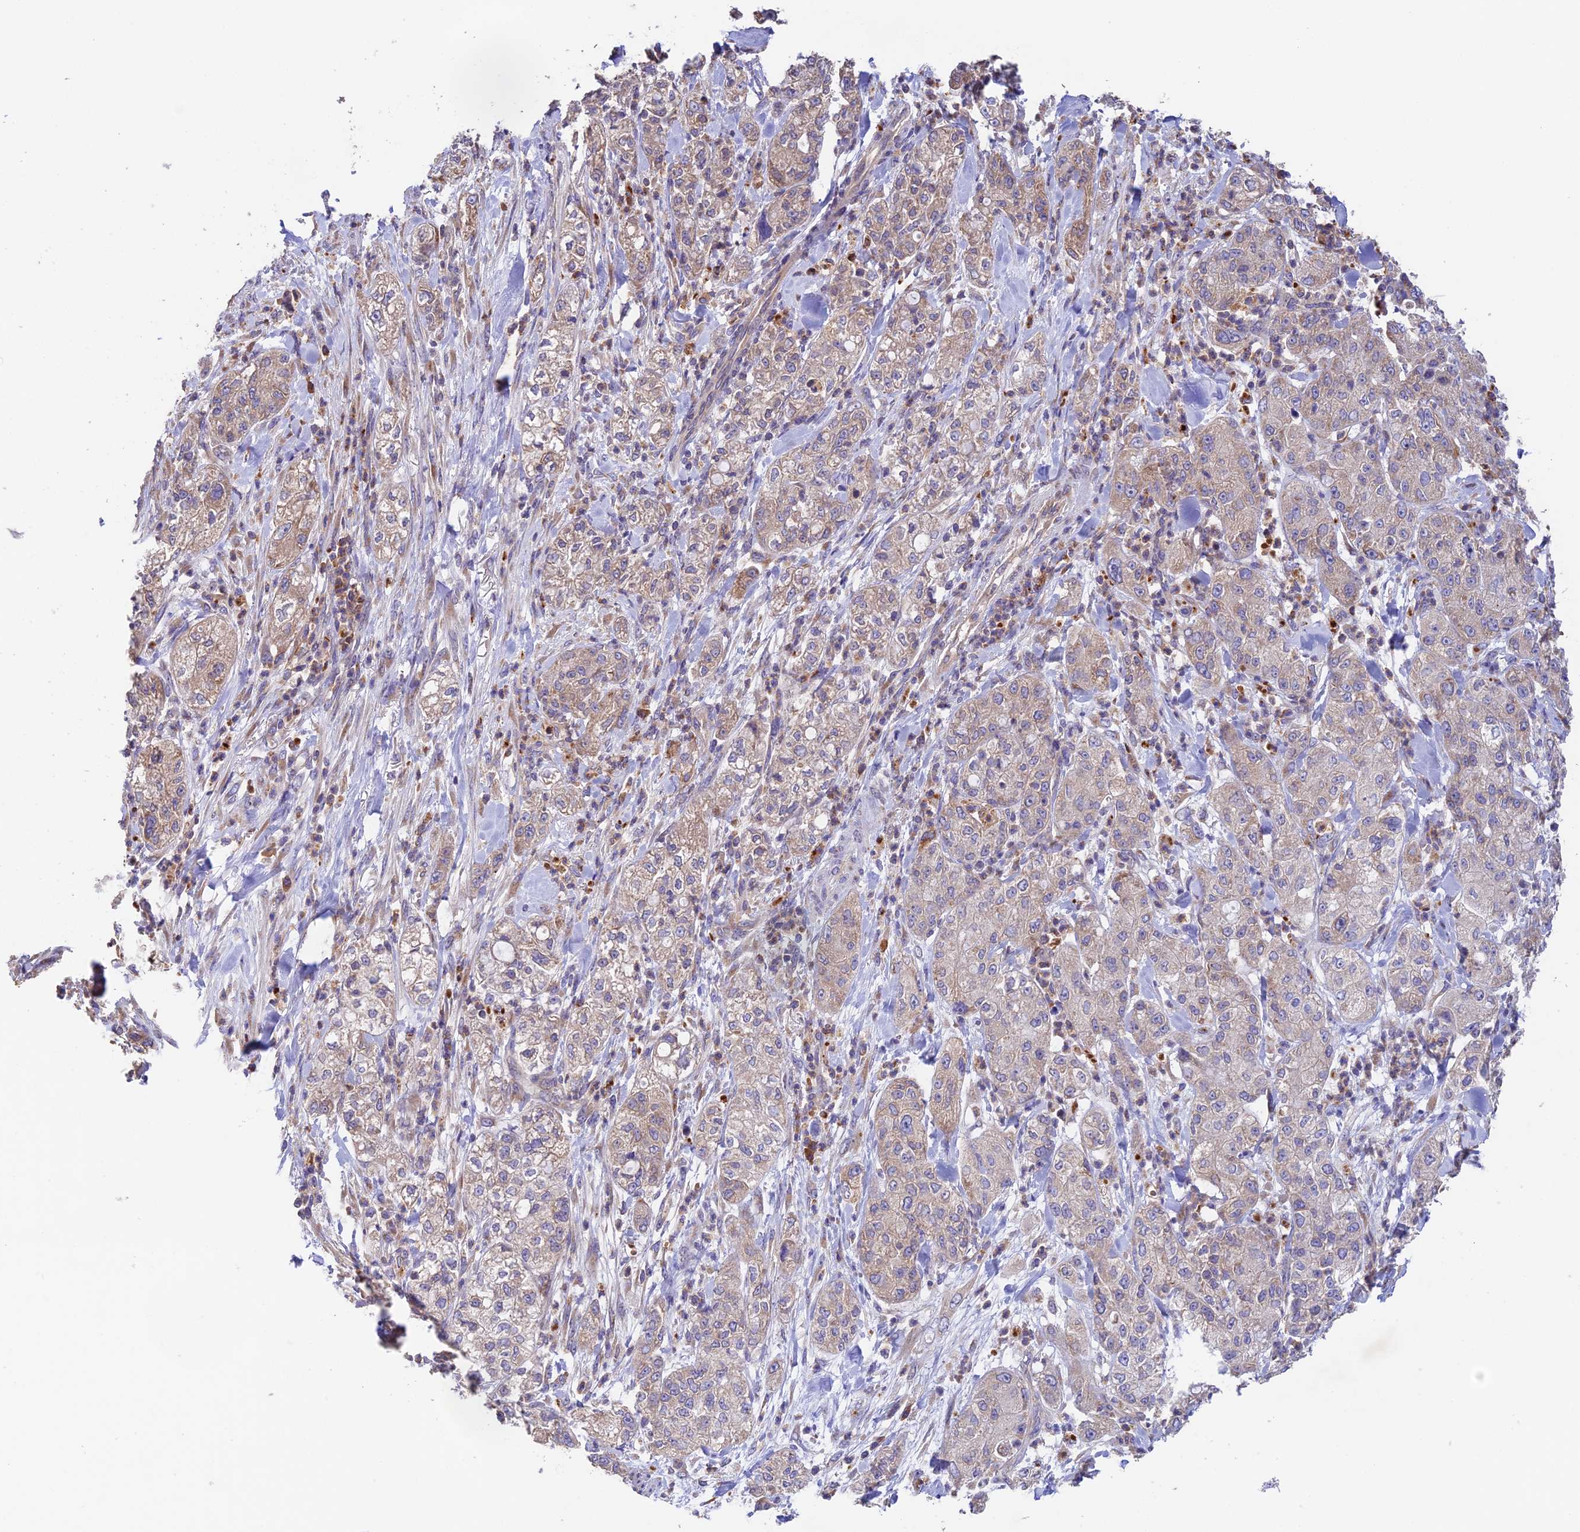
{"staining": {"intensity": "weak", "quantity": "25%-75%", "location": "cytoplasmic/membranous"}, "tissue": "pancreatic cancer", "cell_type": "Tumor cells", "image_type": "cancer", "snomed": [{"axis": "morphology", "description": "Adenocarcinoma, NOS"}, {"axis": "topography", "description": "Pancreas"}], "caption": "Pancreatic cancer (adenocarcinoma) tissue reveals weak cytoplasmic/membranous expression in about 25%-75% of tumor cells (DAB (3,3'-diaminobenzidine) IHC with brightfield microscopy, high magnification).", "gene": "EMC3", "patient": {"sex": "female", "age": 78}}